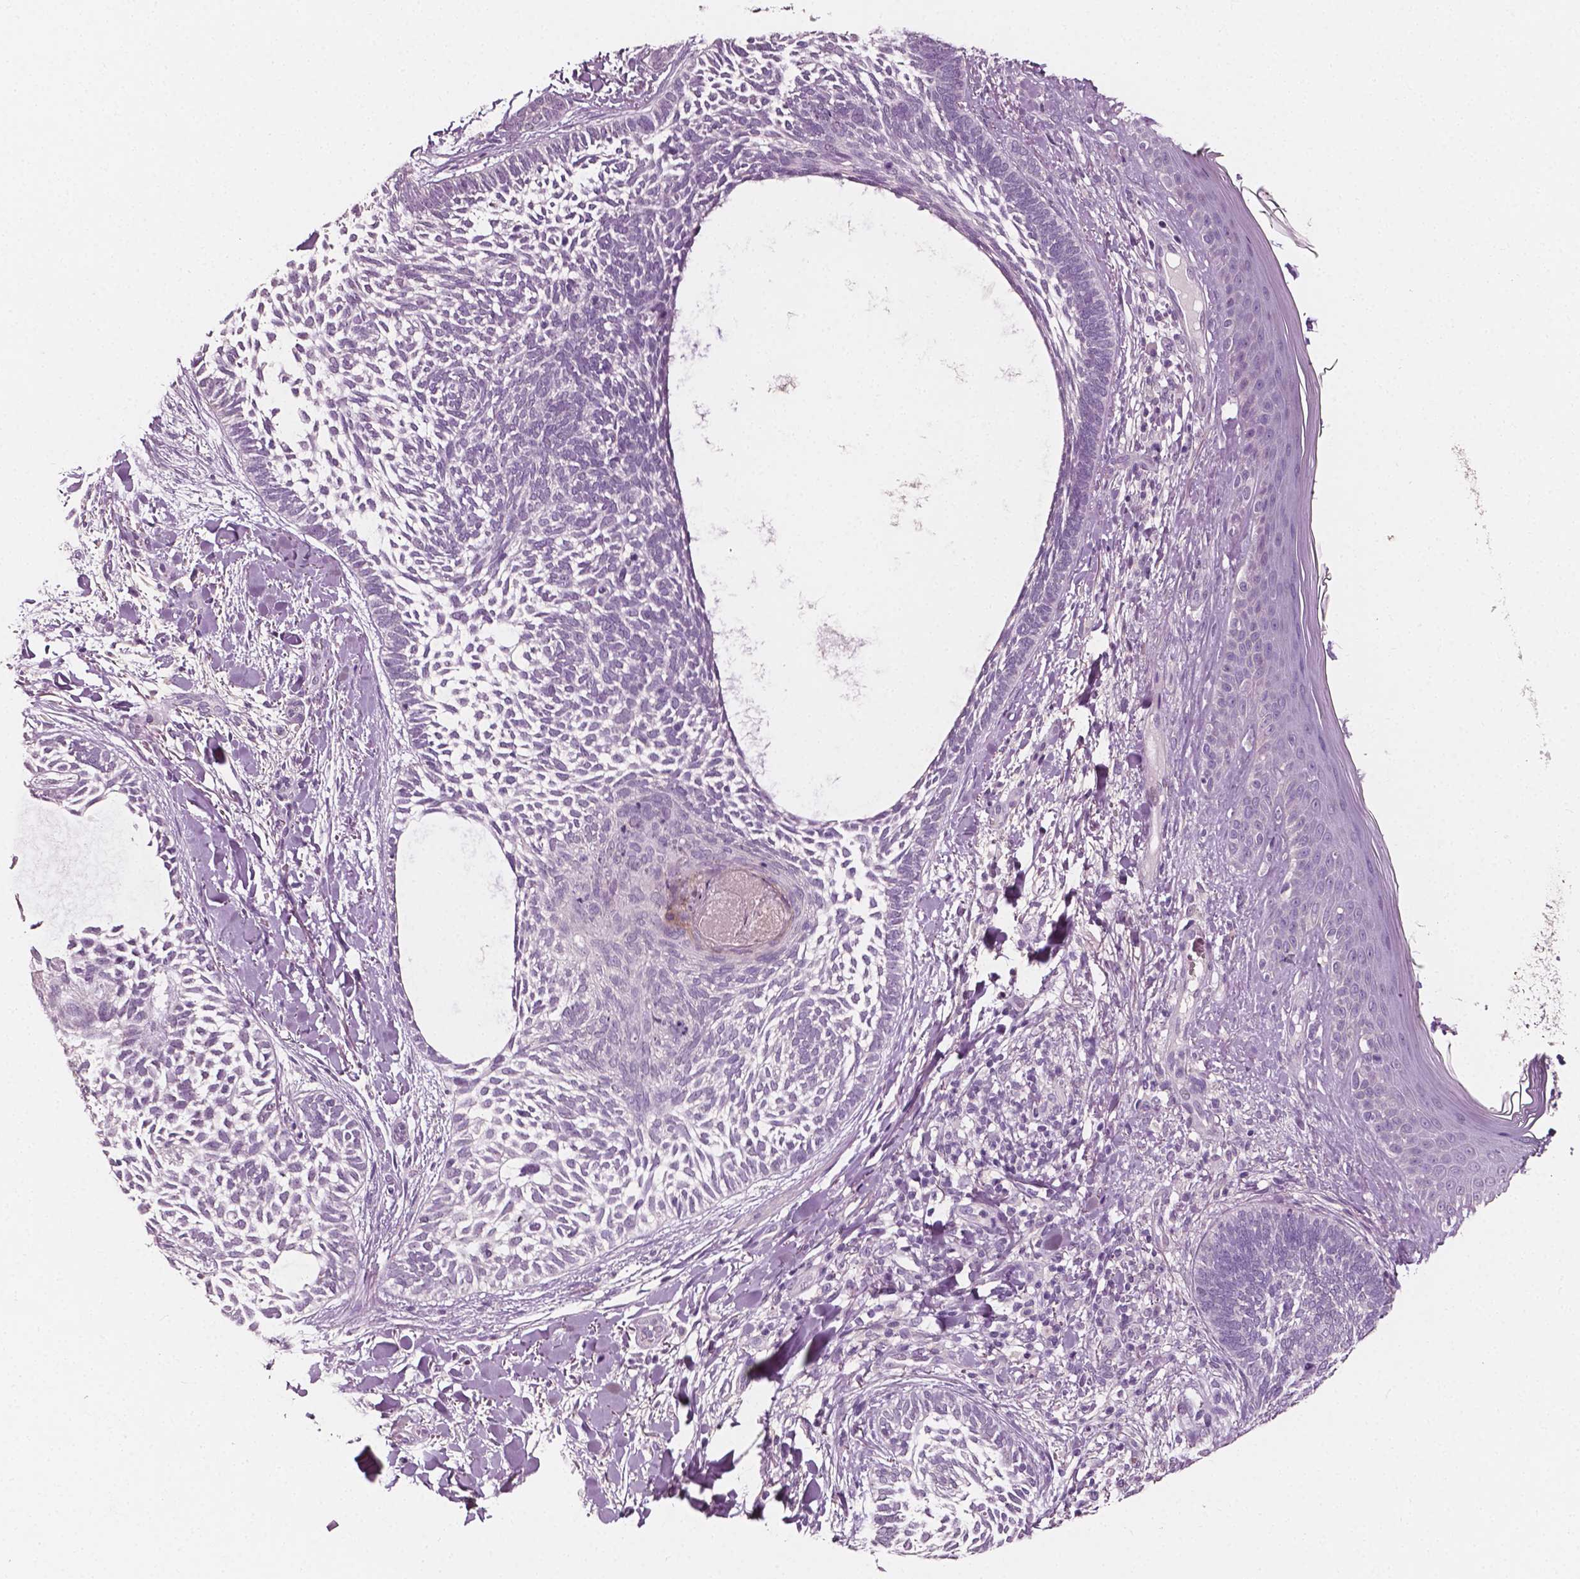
{"staining": {"intensity": "negative", "quantity": "none", "location": "none"}, "tissue": "skin cancer", "cell_type": "Tumor cells", "image_type": "cancer", "snomed": [{"axis": "morphology", "description": "Normal tissue, NOS"}, {"axis": "morphology", "description": "Basal cell carcinoma"}, {"axis": "topography", "description": "Skin"}], "caption": "Histopathology image shows no protein staining in tumor cells of skin cancer (basal cell carcinoma) tissue.", "gene": "PLA2R1", "patient": {"sex": "male", "age": 46}}